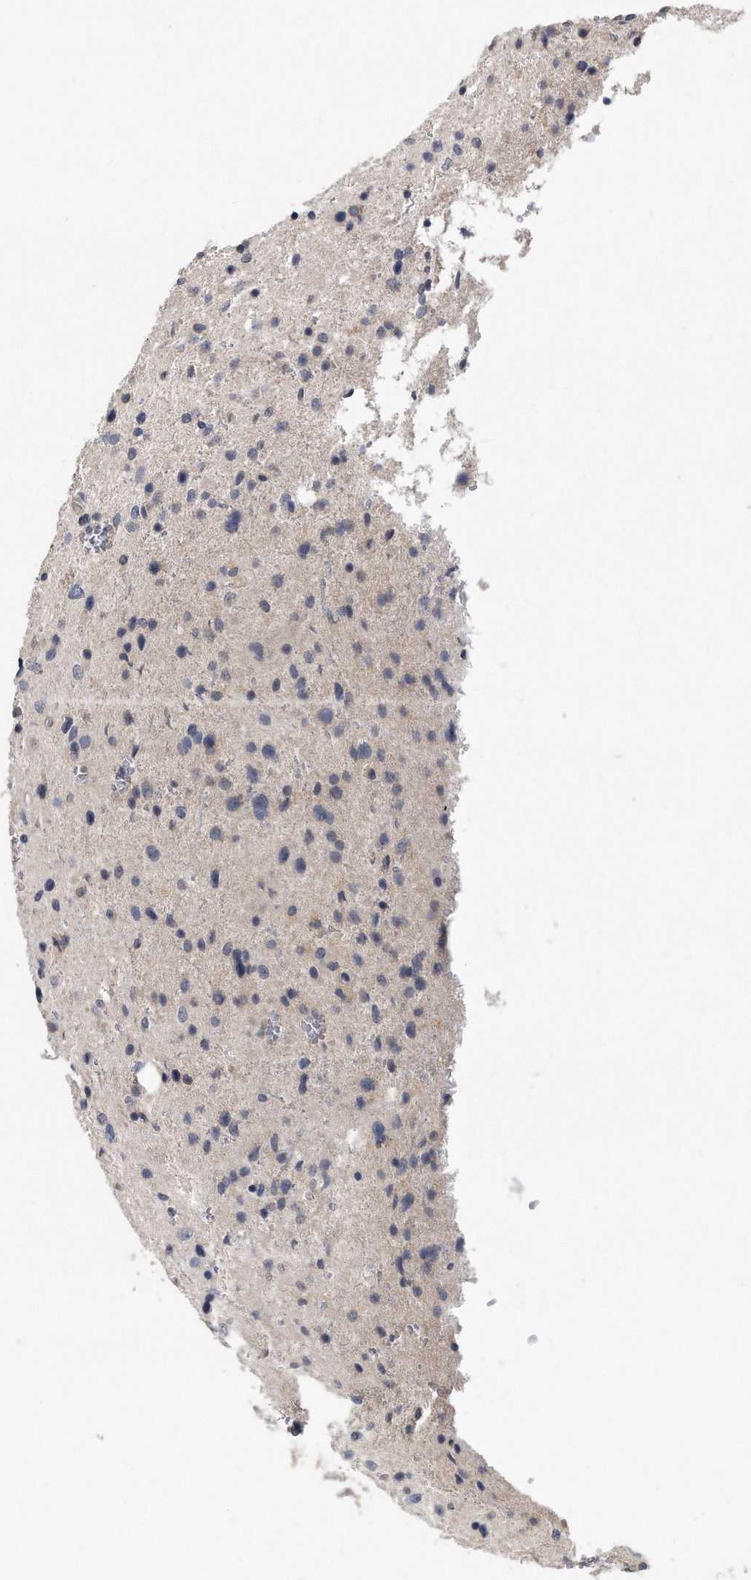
{"staining": {"intensity": "negative", "quantity": "none", "location": "none"}, "tissue": "glioma", "cell_type": "Tumor cells", "image_type": "cancer", "snomed": [{"axis": "morphology", "description": "Glioma, malignant, Low grade"}, {"axis": "topography", "description": "Brain"}], "caption": "DAB immunohistochemical staining of human malignant glioma (low-grade) displays no significant positivity in tumor cells.", "gene": "HOMER3", "patient": {"sex": "female", "age": 37}}